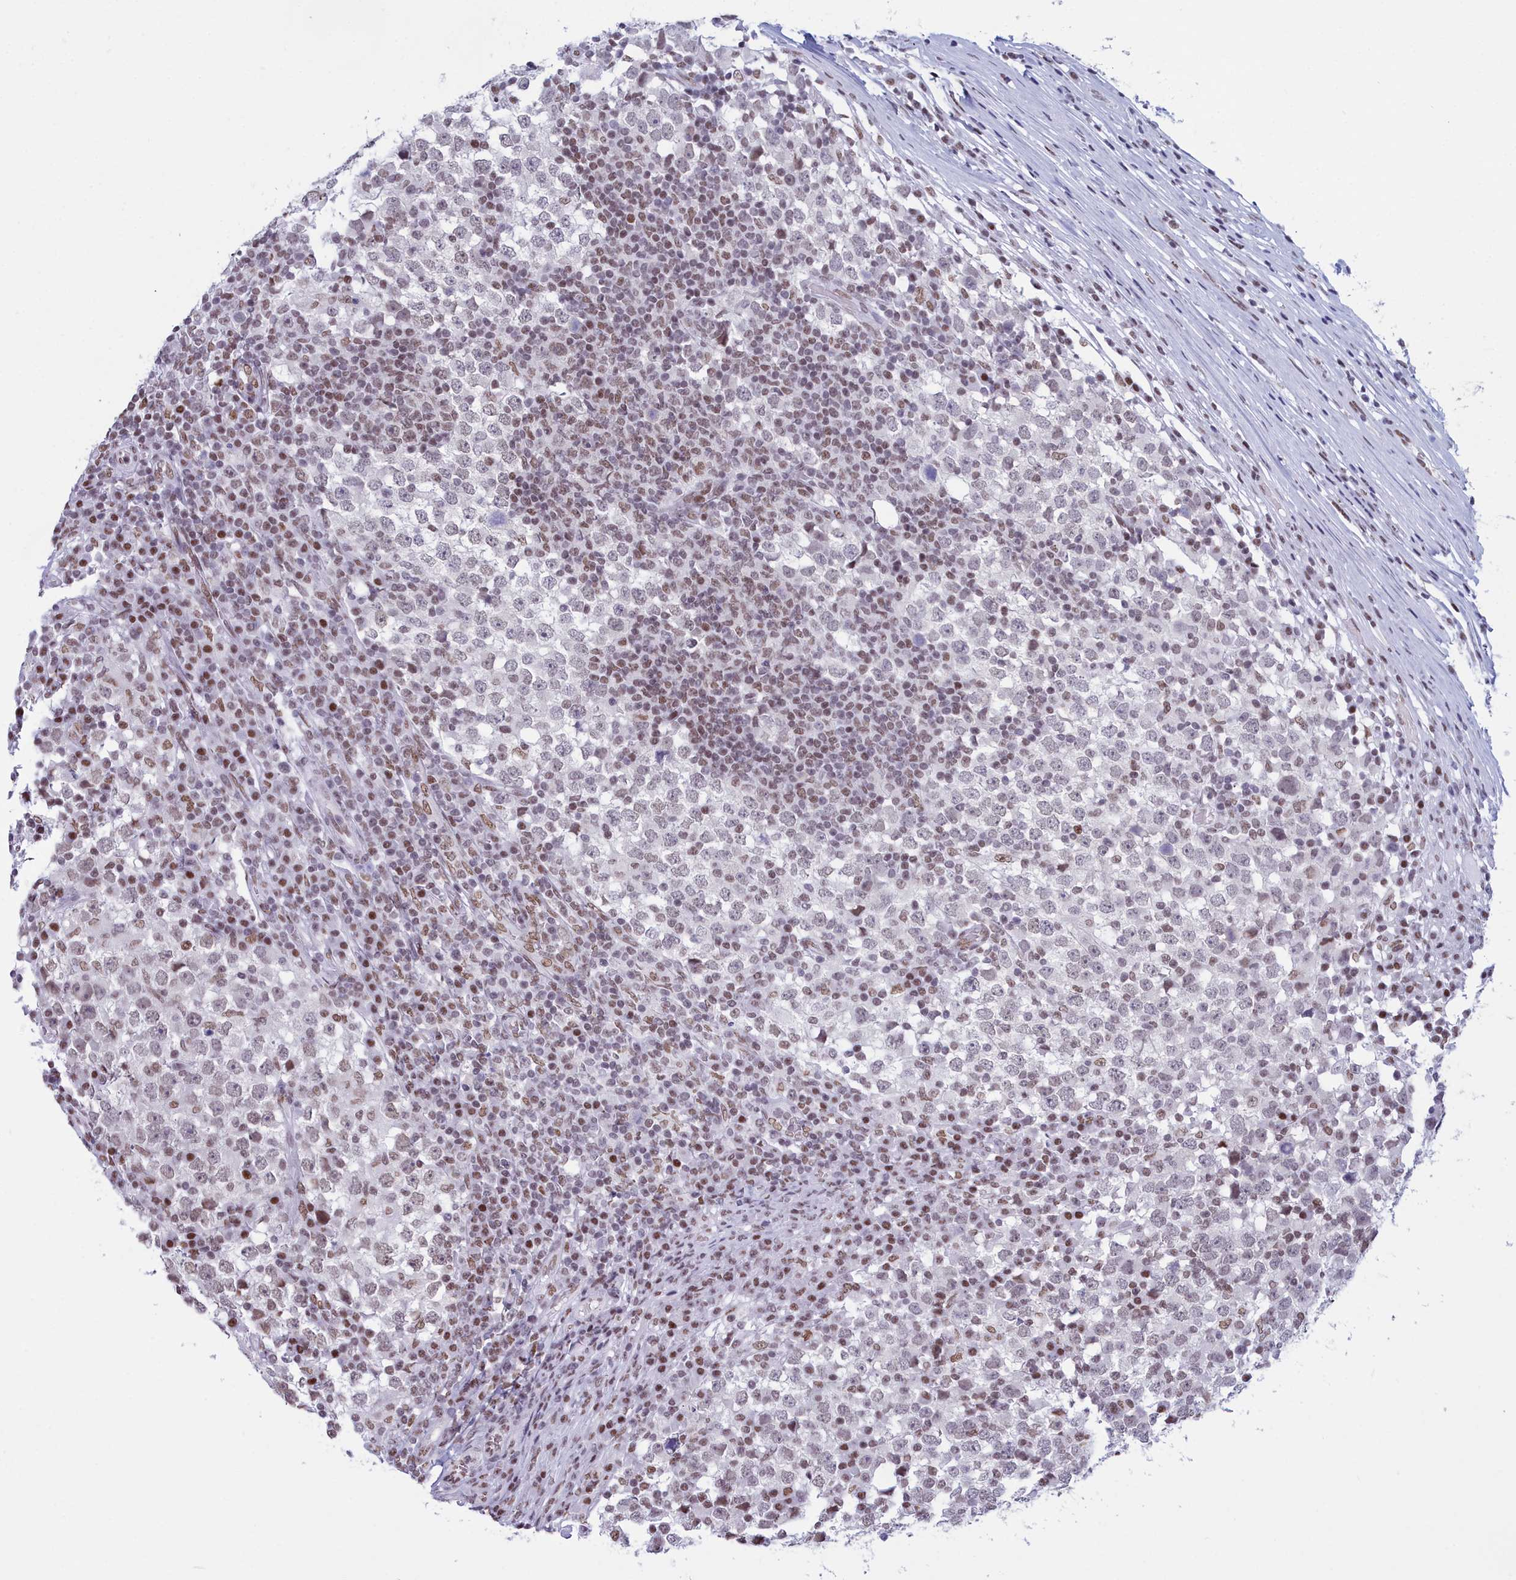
{"staining": {"intensity": "weak", "quantity": "25%-75%", "location": "nuclear"}, "tissue": "testis cancer", "cell_type": "Tumor cells", "image_type": "cancer", "snomed": [{"axis": "morphology", "description": "Seminoma, NOS"}, {"axis": "topography", "description": "Testis"}], "caption": "Testis seminoma was stained to show a protein in brown. There is low levels of weak nuclear staining in approximately 25%-75% of tumor cells.", "gene": "CDC26", "patient": {"sex": "male", "age": 65}}